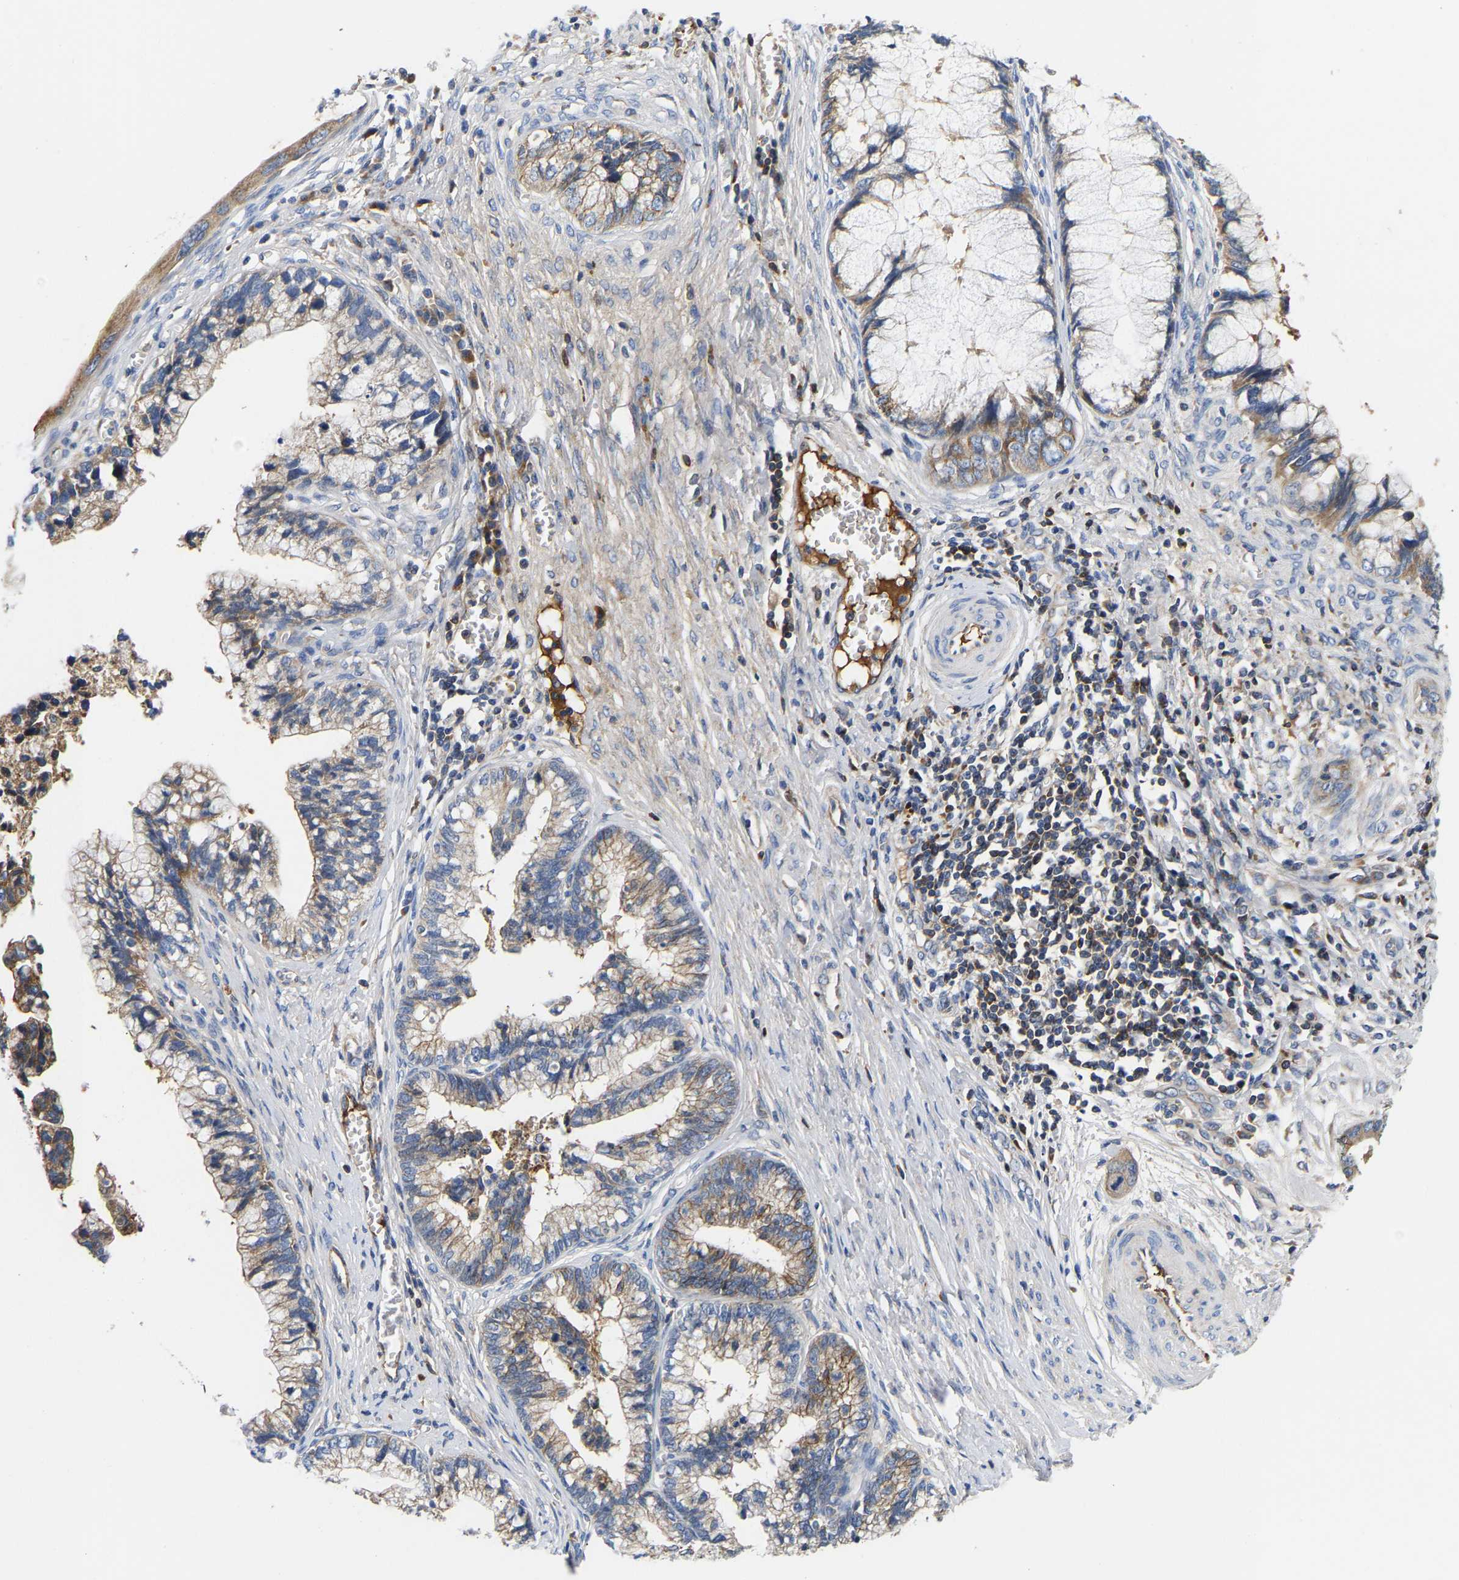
{"staining": {"intensity": "moderate", "quantity": "25%-75%", "location": "cytoplasmic/membranous"}, "tissue": "cervical cancer", "cell_type": "Tumor cells", "image_type": "cancer", "snomed": [{"axis": "morphology", "description": "Adenocarcinoma, NOS"}, {"axis": "topography", "description": "Cervix"}], "caption": "IHC (DAB (3,3'-diaminobenzidine)) staining of human adenocarcinoma (cervical) displays moderate cytoplasmic/membranous protein positivity in about 25%-75% of tumor cells.", "gene": "AIMP2", "patient": {"sex": "female", "age": 44}}